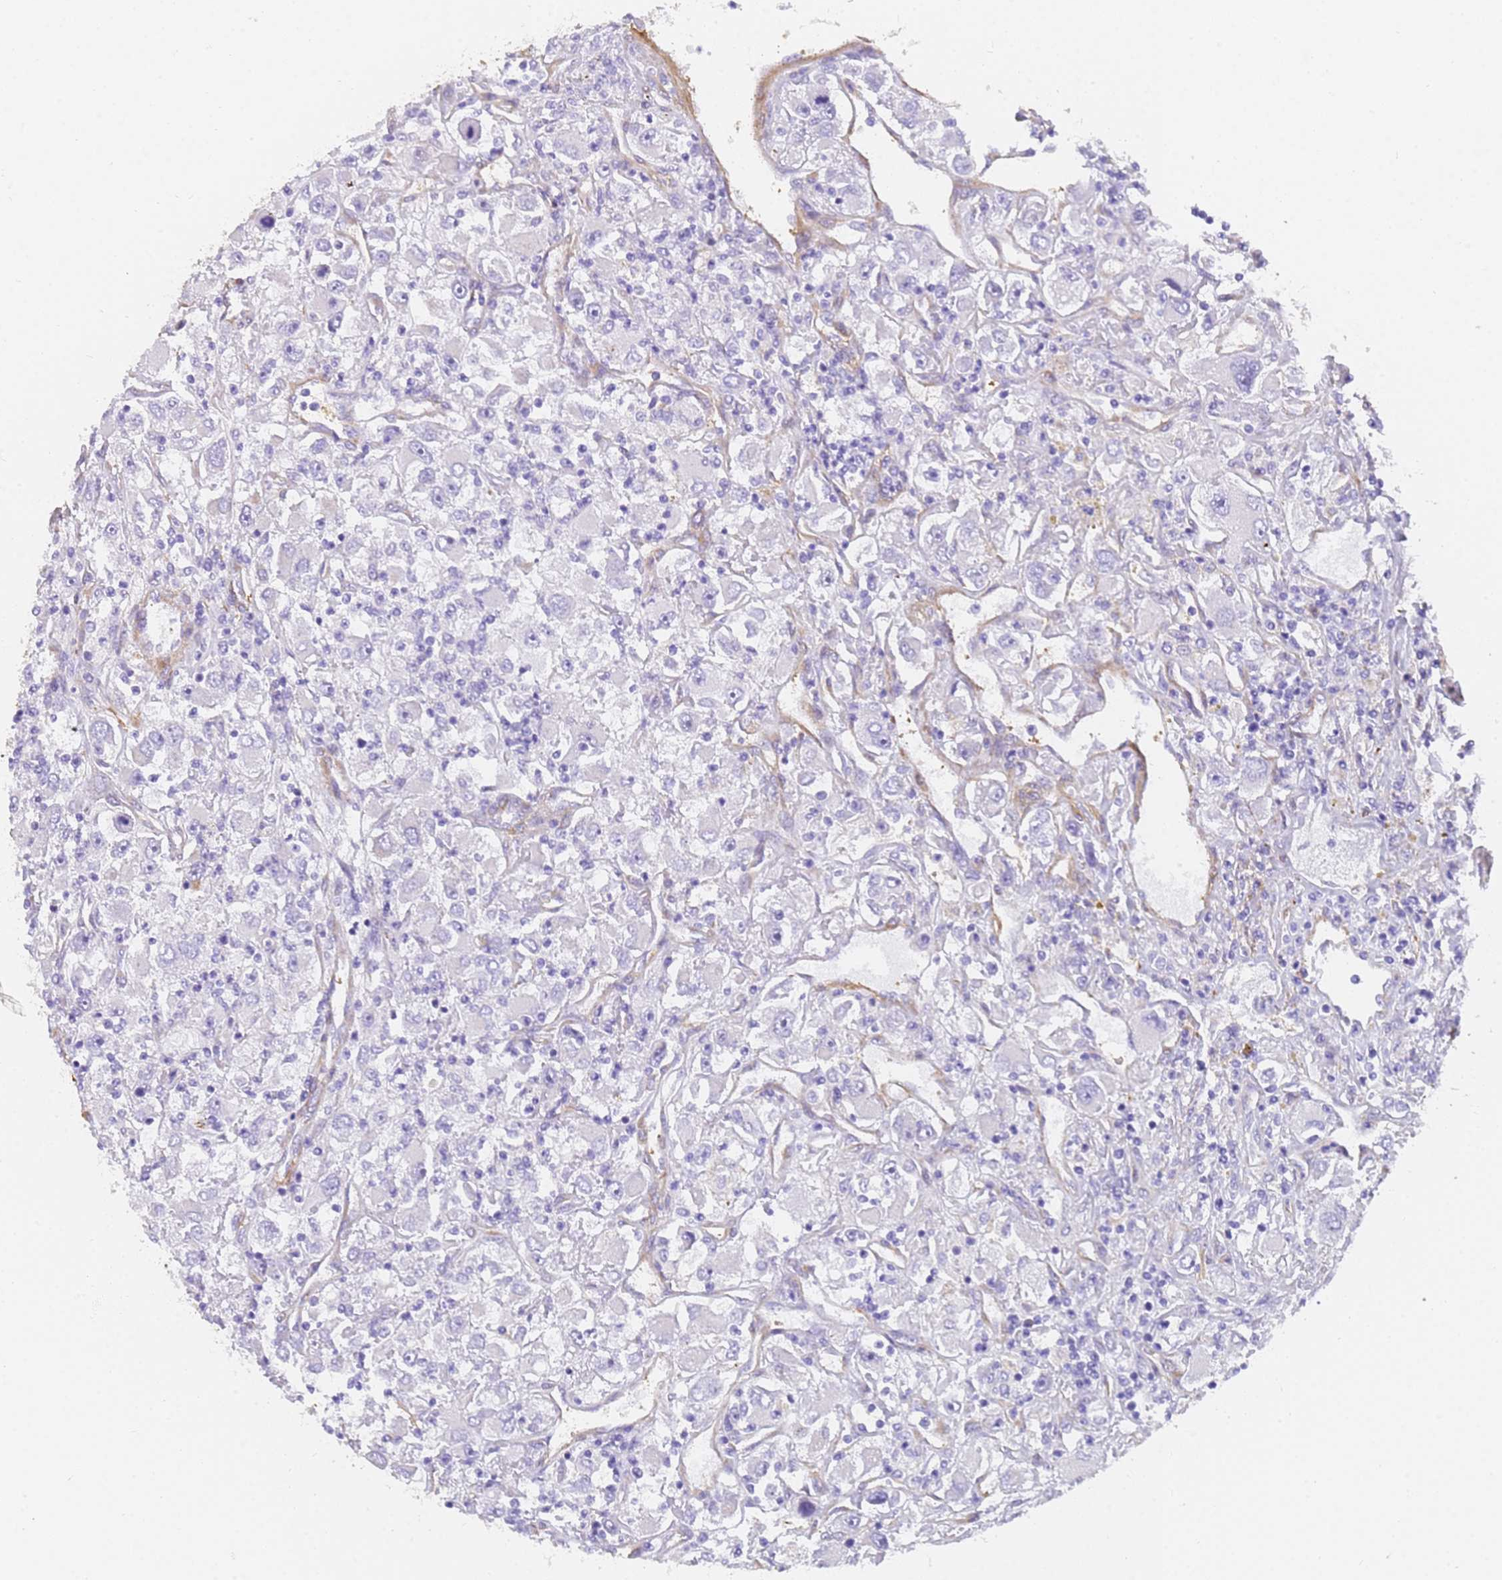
{"staining": {"intensity": "negative", "quantity": "none", "location": "none"}, "tissue": "renal cancer", "cell_type": "Tumor cells", "image_type": "cancer", "snomed": [{"axis": "morphology", "description": "Adenocarcinoma, NOS"}, {"axis": "topography", "description": "Kidney"}], "caption": "This is a histopathology image of immunohistochemistry staining of adenocarcinoma (renal), which shows no positivity in tumor cells.", "gene": "MVB12A", "patient": {"sex": "female", "age": 52}}